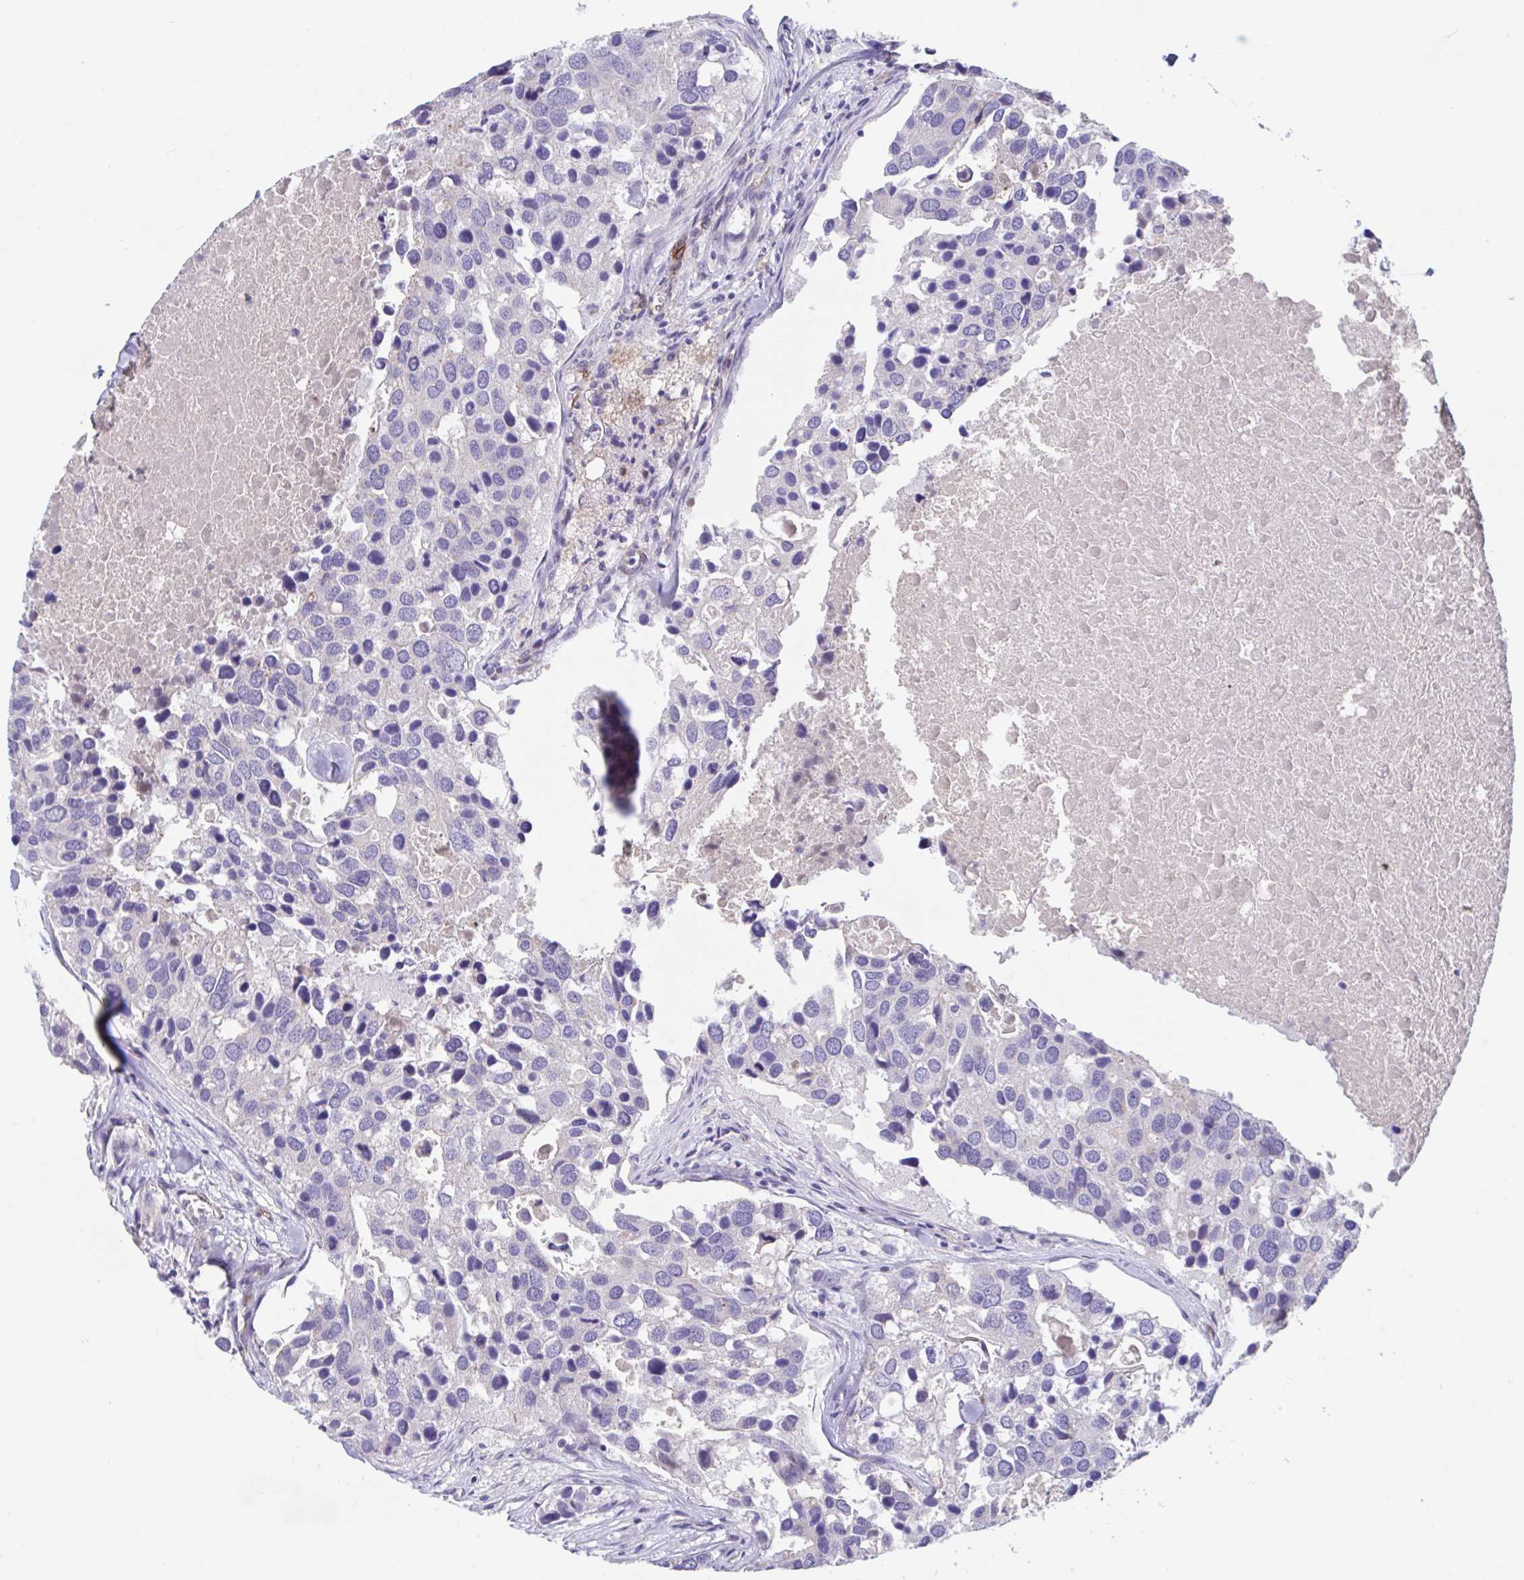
{"staining": {"intensity": "negative", "quantity": "none", "location": "none"}, "tissue": "breast cancer", "cell_type": "Tumor cells", "image_type": "cancer", "snomed": [{"axis": "morphology", "description": "Duct carcinoma"}, {"axis": "topography", "description": "Breast"}], "caption": "An image of human breast cancer is negative for staining in tumor cells. Nuclei are stained in blue.", "gene": "ZNHIT2", "patient": {"sex": "female", "age": 83}}